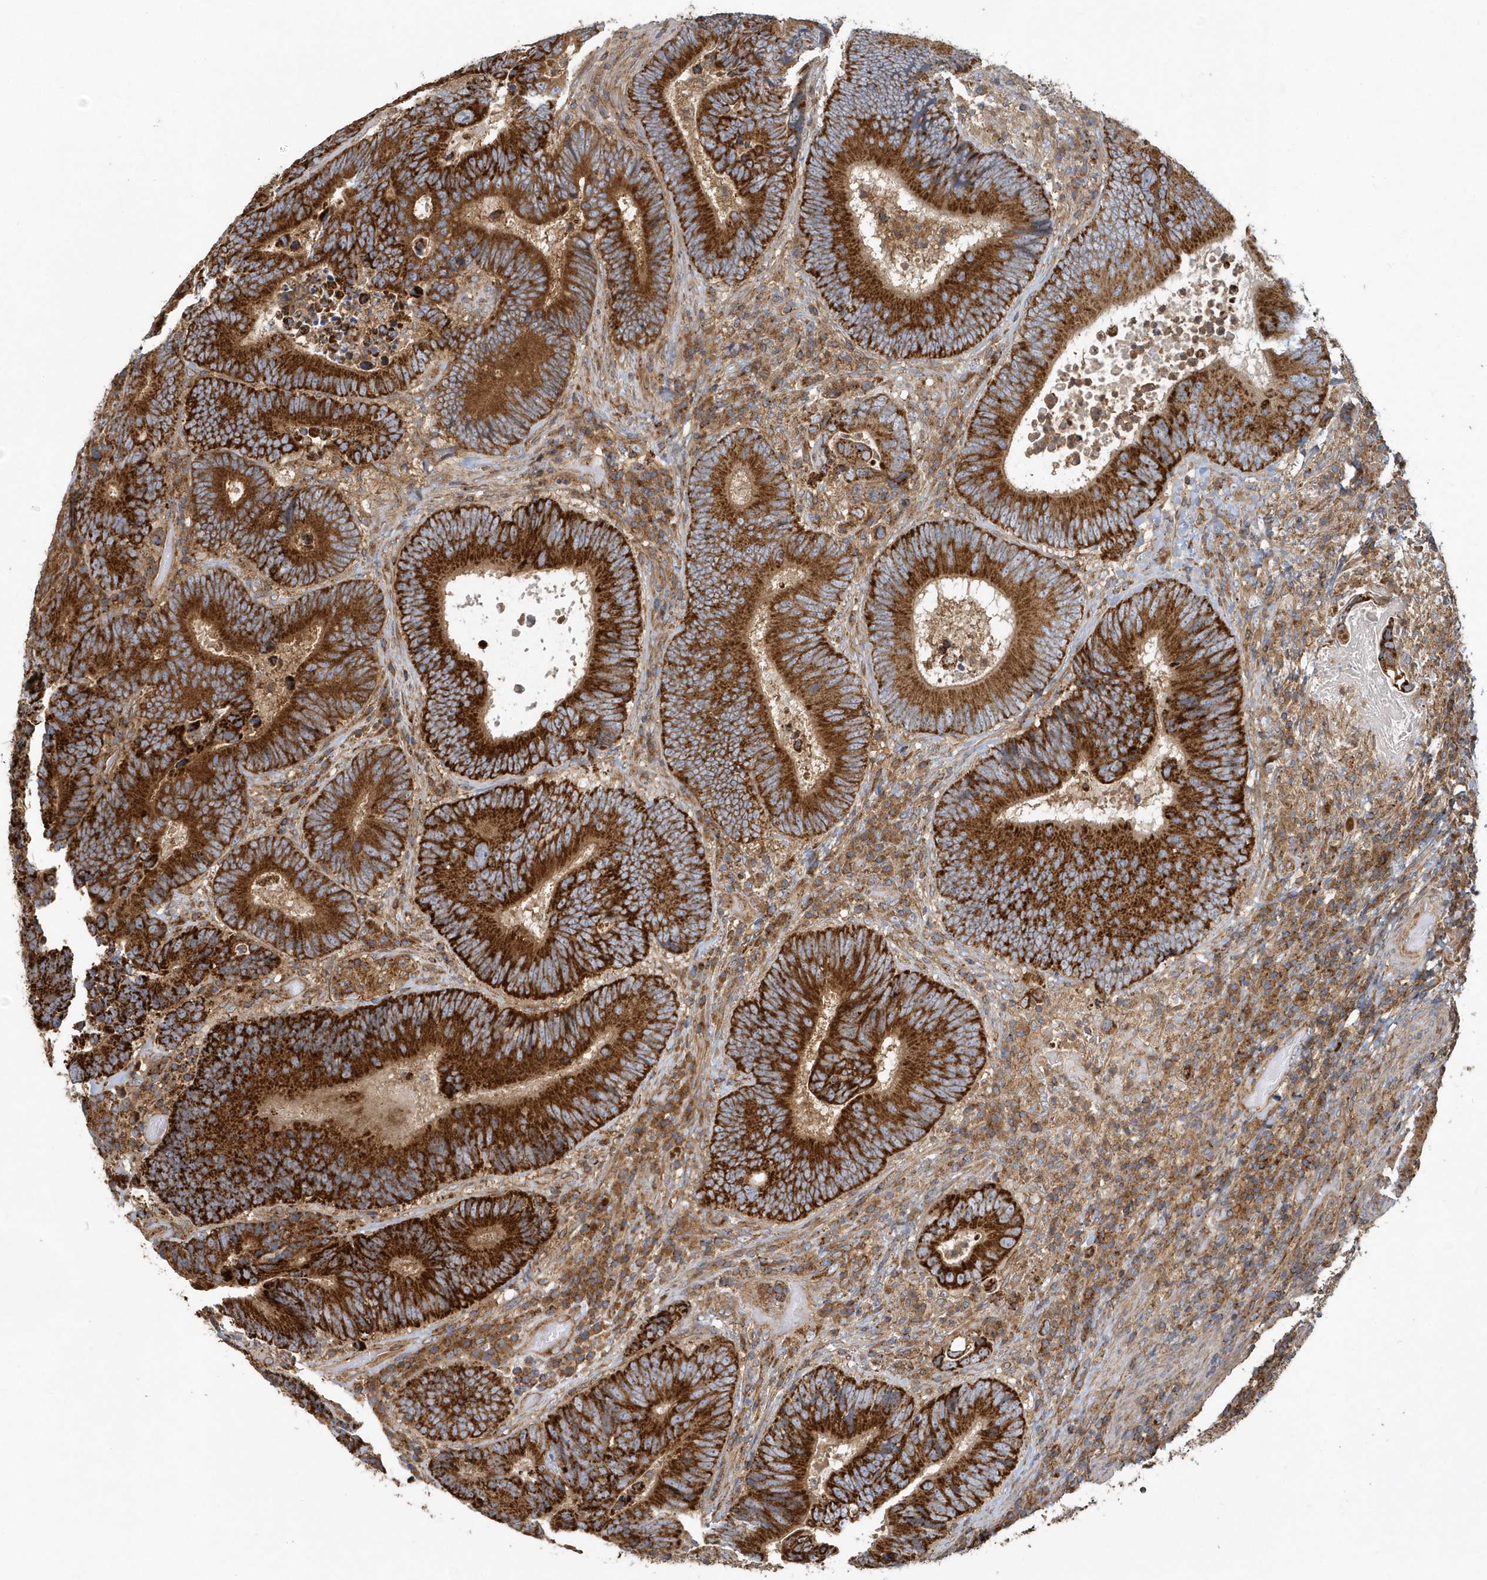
{"staining": {"intensity": "strong", "quantity": ">75%", "location": "cytoplasmic/membranous"}, "tissue": "colorectal cancer", "cell_type": "Tumor cells", "image_type": "cancer", "snomed": [{"axis": "morphology", "description": "Adenocarcinoma, NOS"}, {"axis": "topography", "description": "Colon"}], "caption": "This photomicrograph reveals colorectal cancer (adenocarcinoma) stained with IHC to label a protein in brown. The cytoplasmic/membranous of tumor cells show strong positivity for the protein. Nuclei are counter-stained blue.", "gene": "TRAIP", "patient": {"sex": "female", "age": 78}}